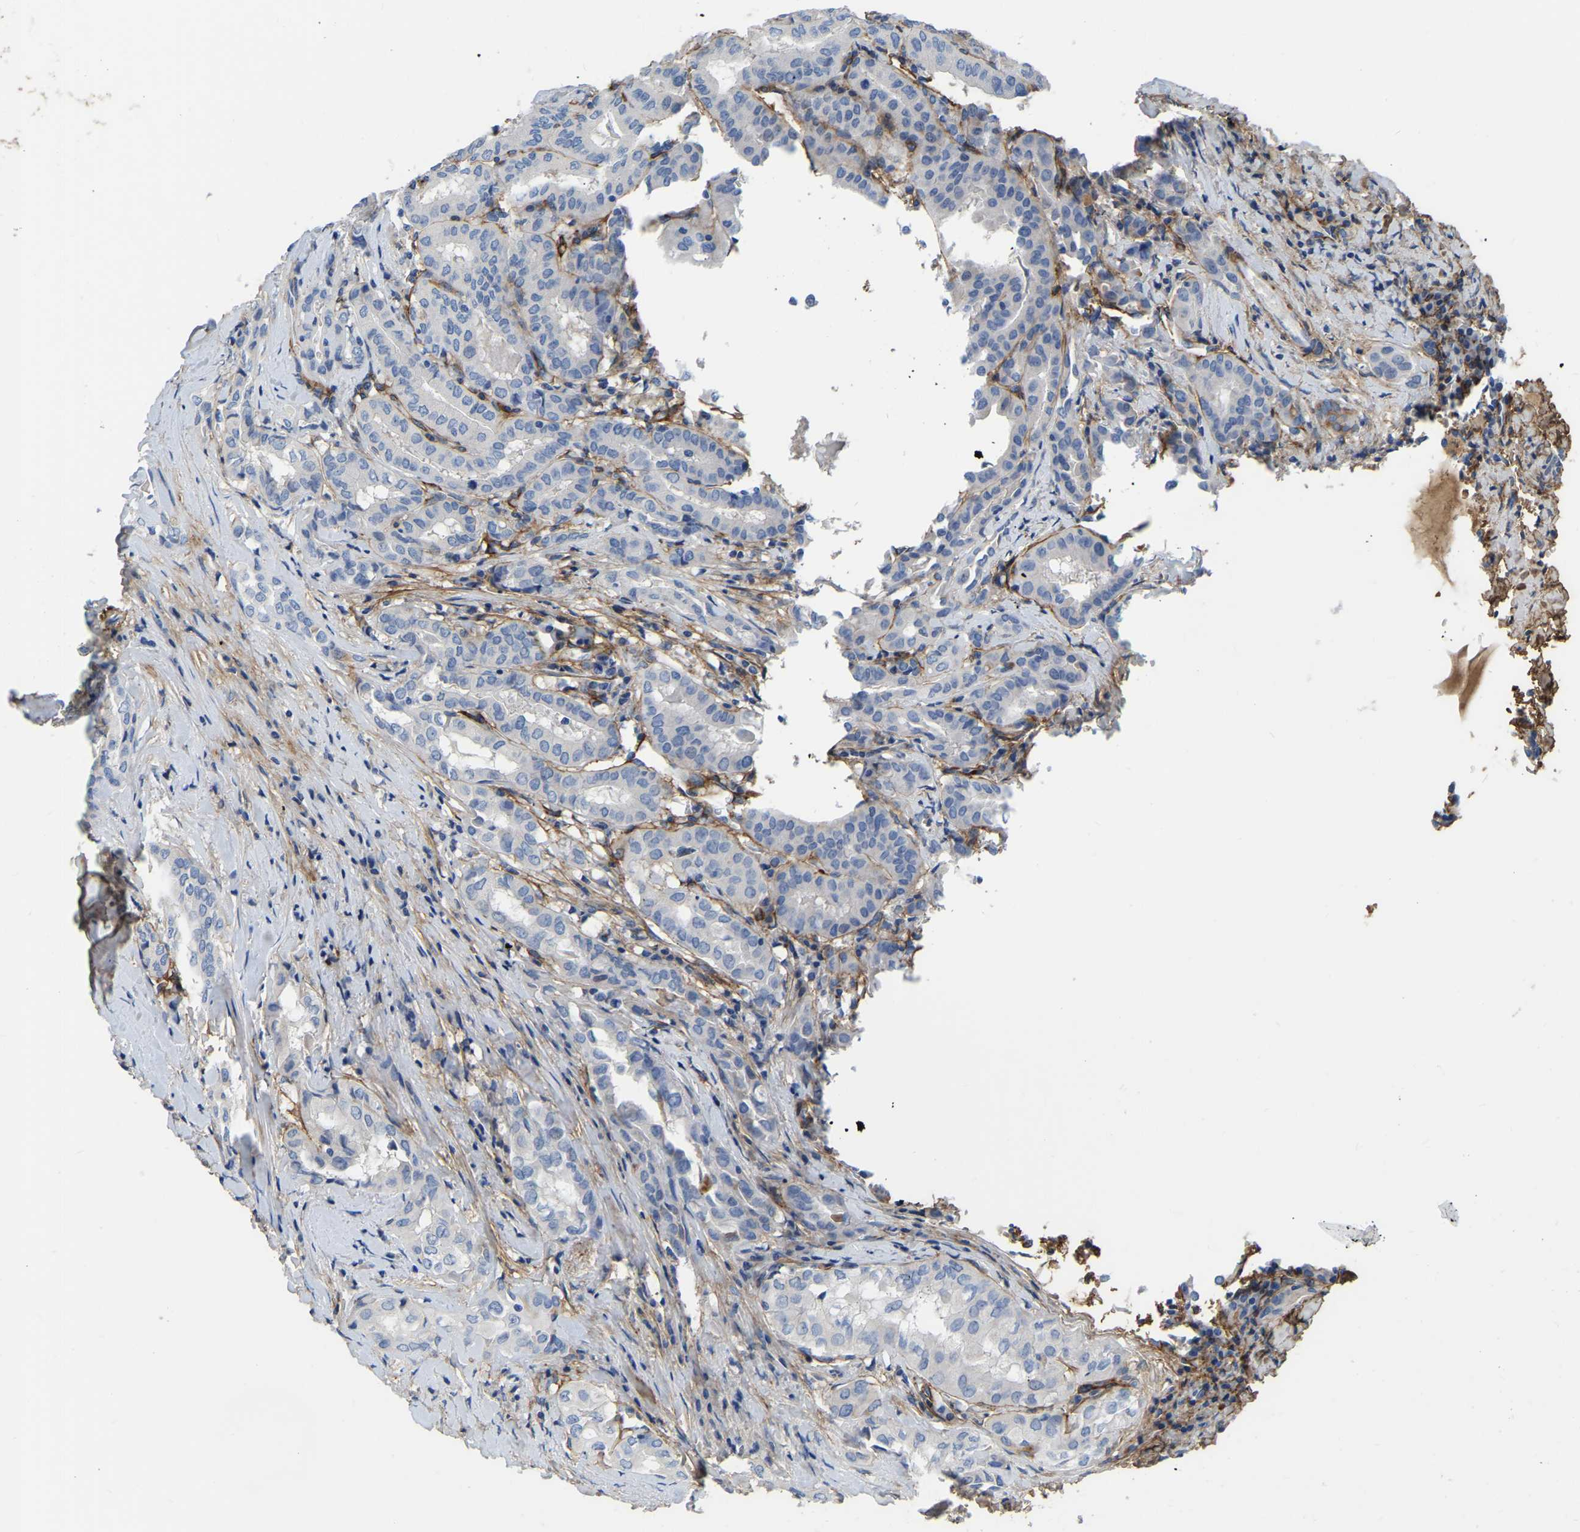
{"staining": {"intensity": "negative", "quantity": "none", "location": "none"}, "tissue": "thyroid cancer", "cell_type": "Tumor cells", "image_type": "cancer", "snomed": [{"axis": "morphology", "description": "Papillary adenocarcinoma, NOS"}, {"axis": "topography", "description": "Thyroid gland"}], "caption": "The micrograph exhibits no staining of tumor cells in thyroid cancer.", "gene": "COL6A1", "patient": {"sex": "female", "age": 42}}